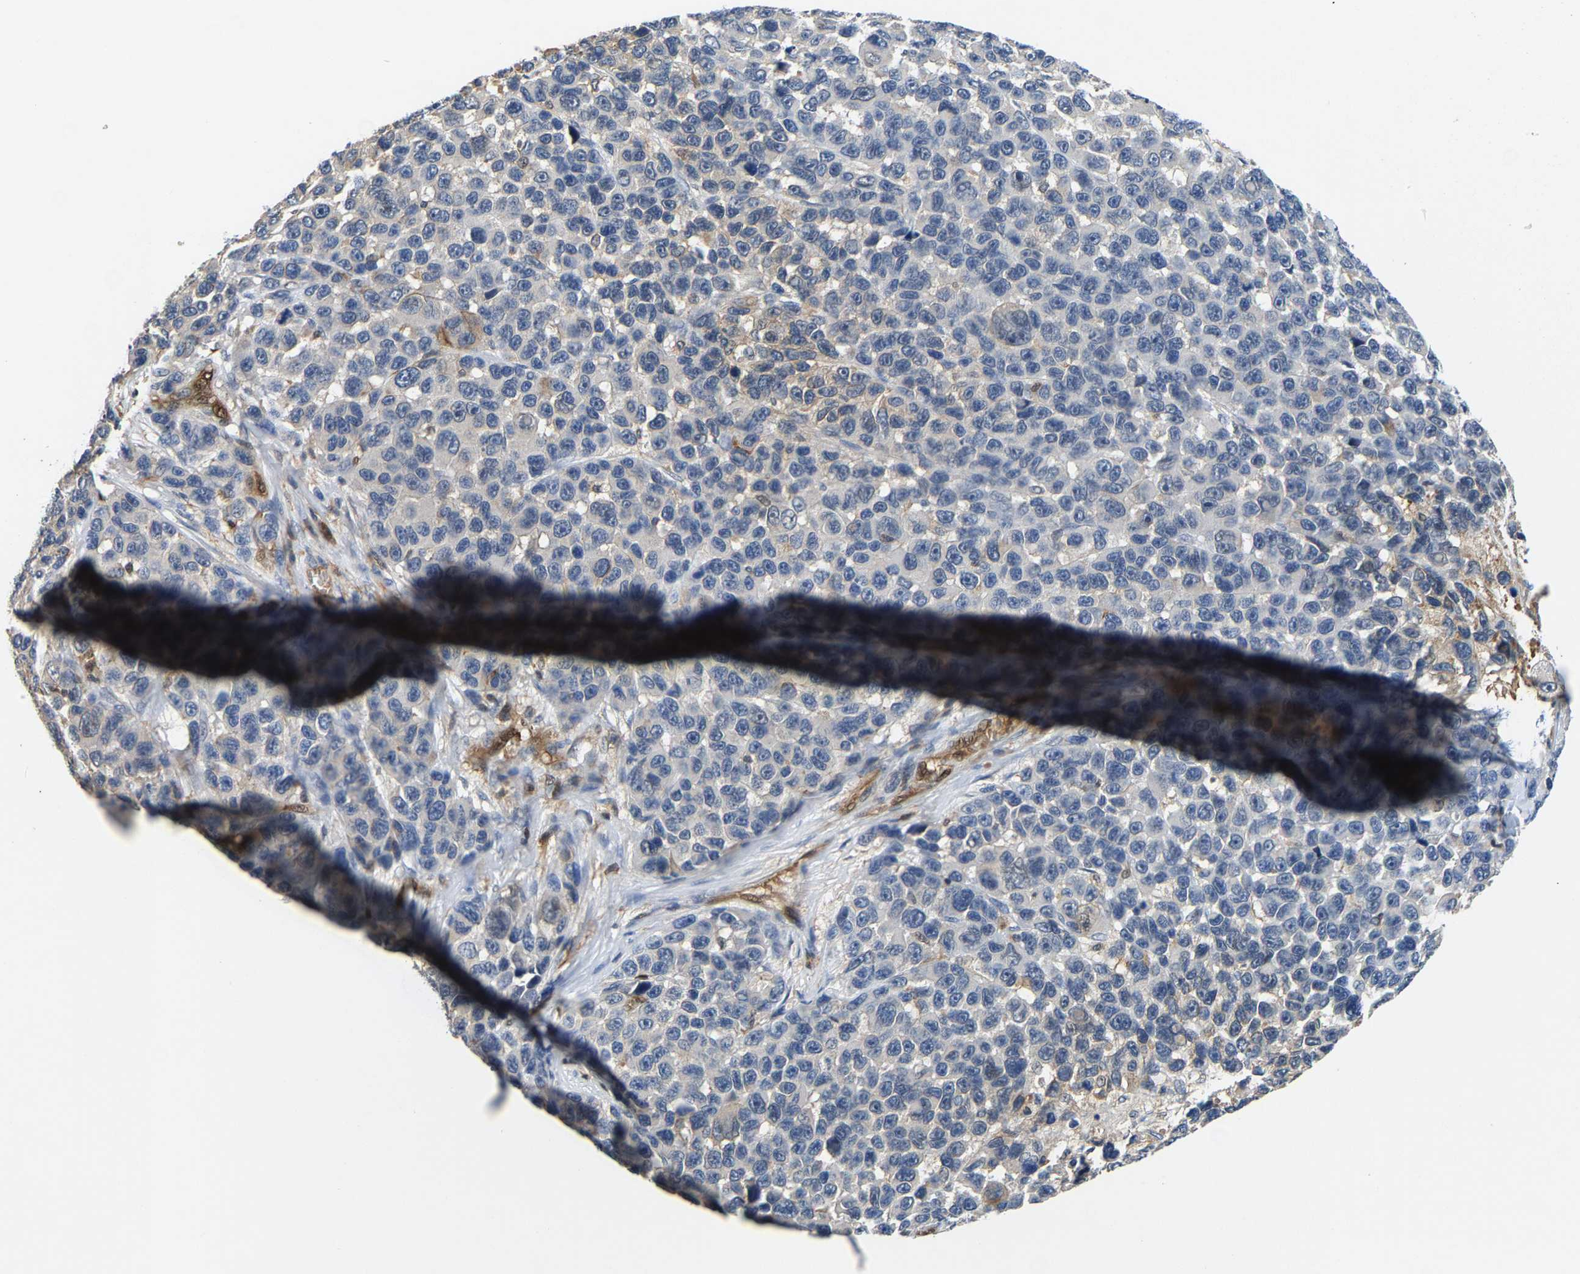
{"staining": {"intensity": "negative", "quantity": "none", "location": "none"}, "tissue": "melanoma", "cell_type": "Tumor cells", "image_type": "cancer", "snomed": [{"axis": "morphology", "description": "Malignant melanoma, NOS"}, {"axis": "topography", "description": "Skin"}], "caption": "Immunohistochemistry (IHC) photomicrograph of neoplastic tissue: malignant melanoma stained with DAB displays no significant protein expression in tumor cells.", "gene": "GIMAP7", "patient": {"sex": "male", "age": 53}}